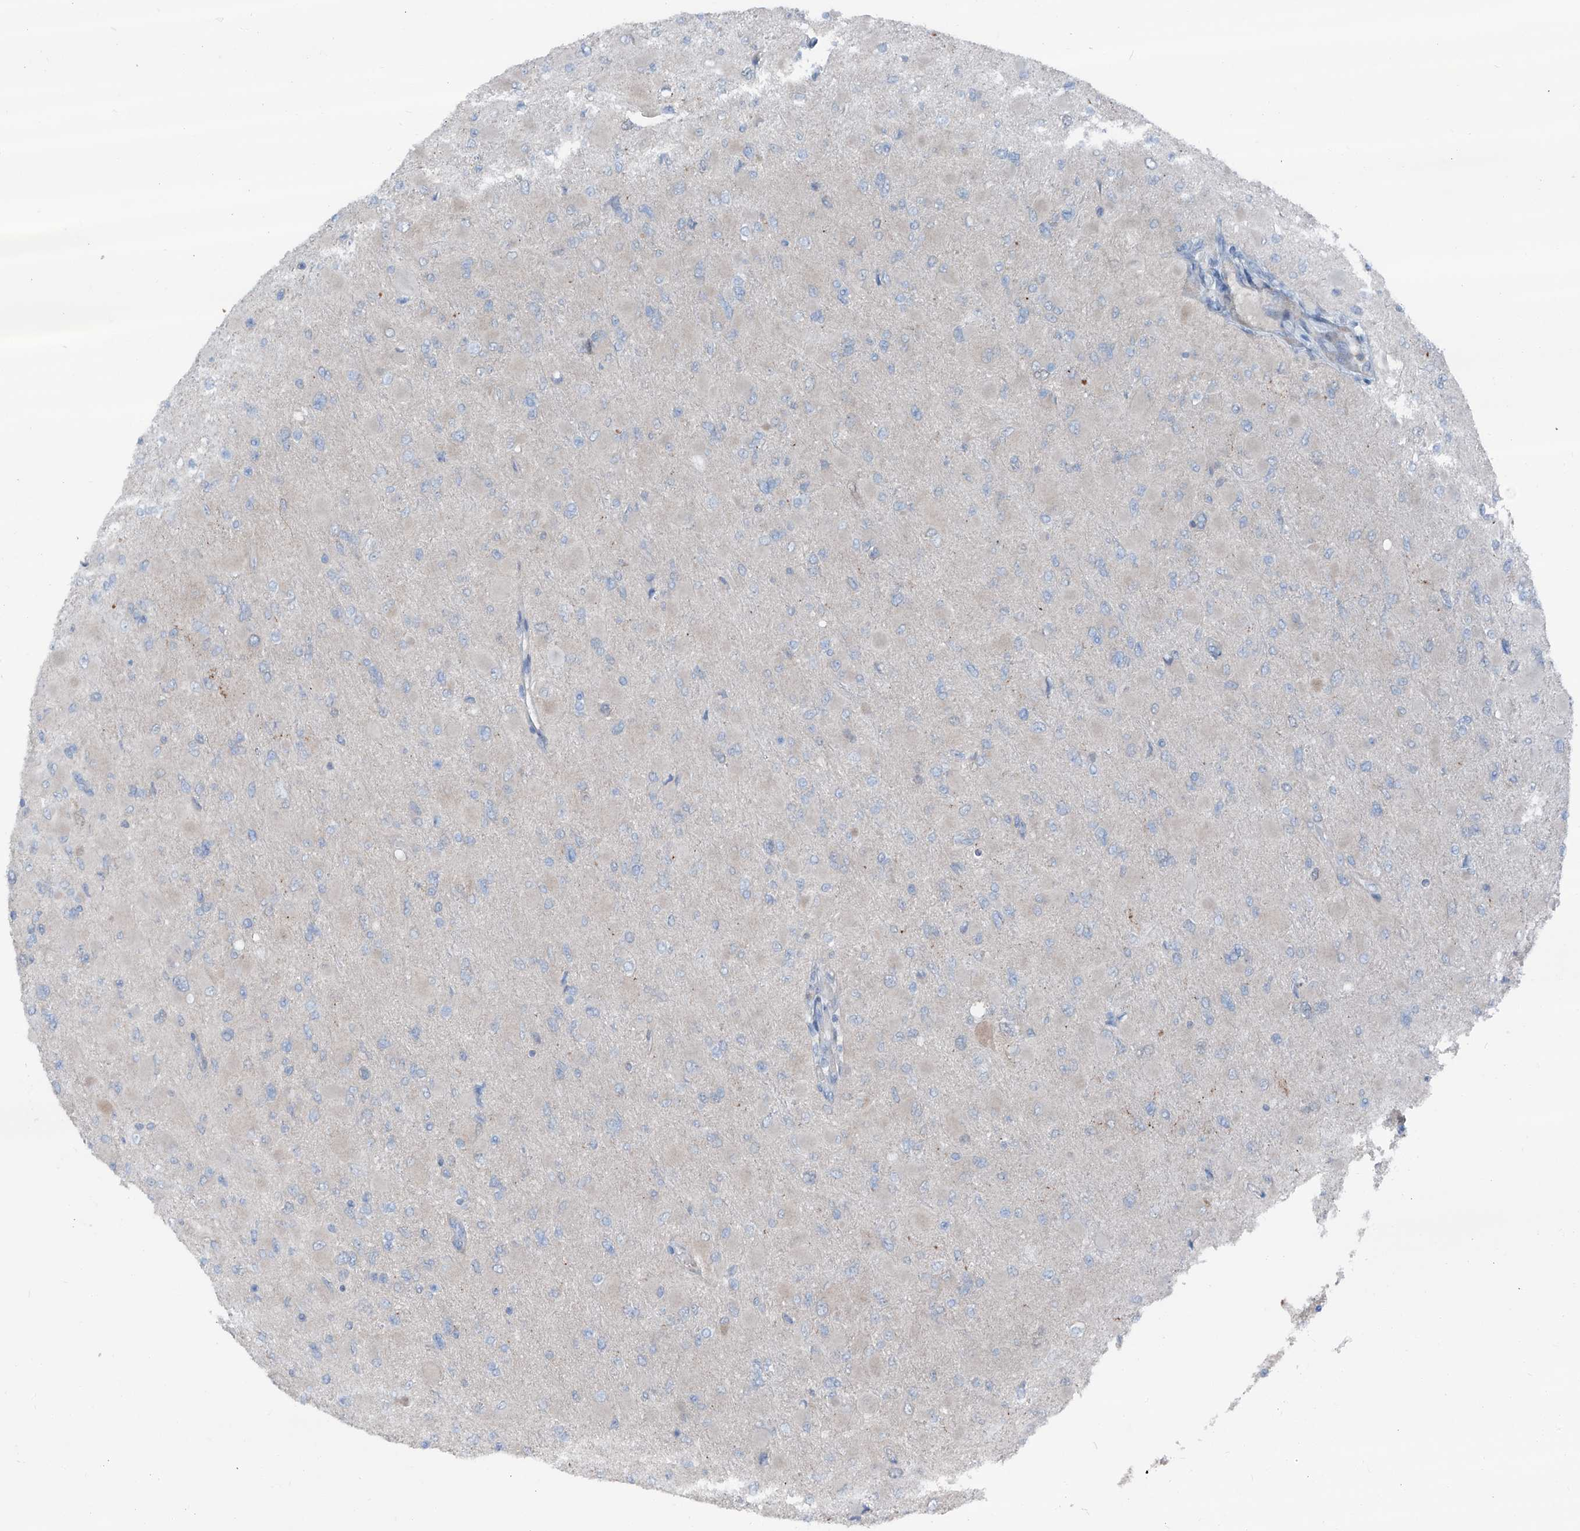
{"staining": {"intensity": "negative", "quantity": "none", "location": "none"}, "tissue": "glioma", "cell_type": "Tumor cells", "image_type": "cancer", "snomed": [{"axis": "morphology", "description": "Glioma, malignant, High grade"}, {"axis": "topography", "description": "Cerebral cortex"}], "caption": "An IHC photomicrograph of glioma is shown. There is no staining in tumor cells of glioma.", "gene": "HSPB11", "patient": {"sex": "female", "age": 36}}